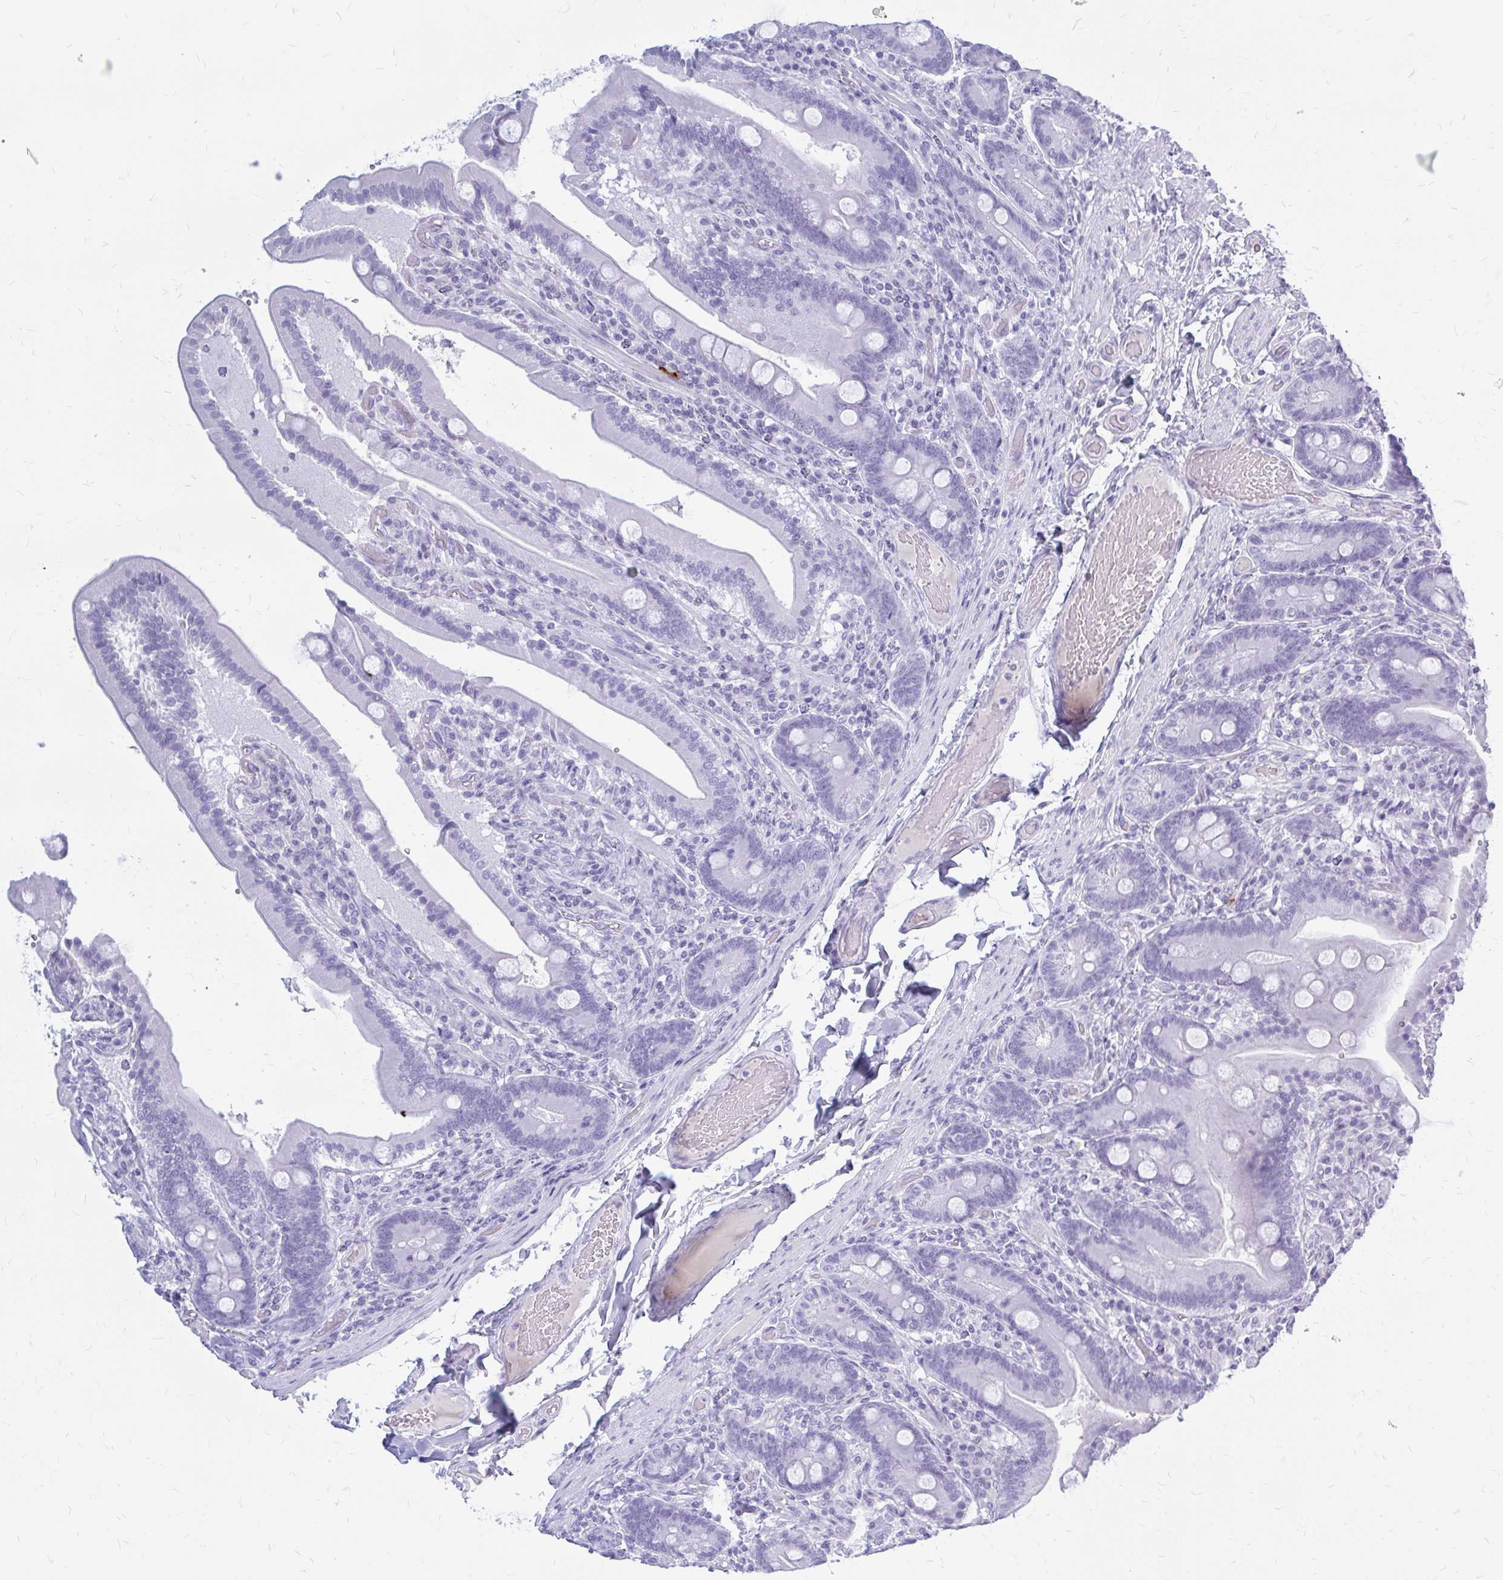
{"staining": {"intensity": "negative", "quantity": "none", "location": "none"}, "tissue": "duodenum", "cell_type": "Glandular cells", "image_type": "normal", "snomed": [{"axis": "morphology", "description": "Normal tissue, NOS"}, {"axis": "topography", "description": "Duodenum"}], "caption": "High magnification brightfield microscopy of benign duodenum stained with DAB (brown) and counterstained with hematoxylin (blue): glandular cells show no significant positivity. The staining was performed using DAB (3,3'-diaminobenzidine) to visualize the protein expression in brown, while the nuclei were stained in blue with hematoxylin (Magnification: 20x).", "gene": "KLHDC7A", "patient": {"sex": "female", "age": 62}}